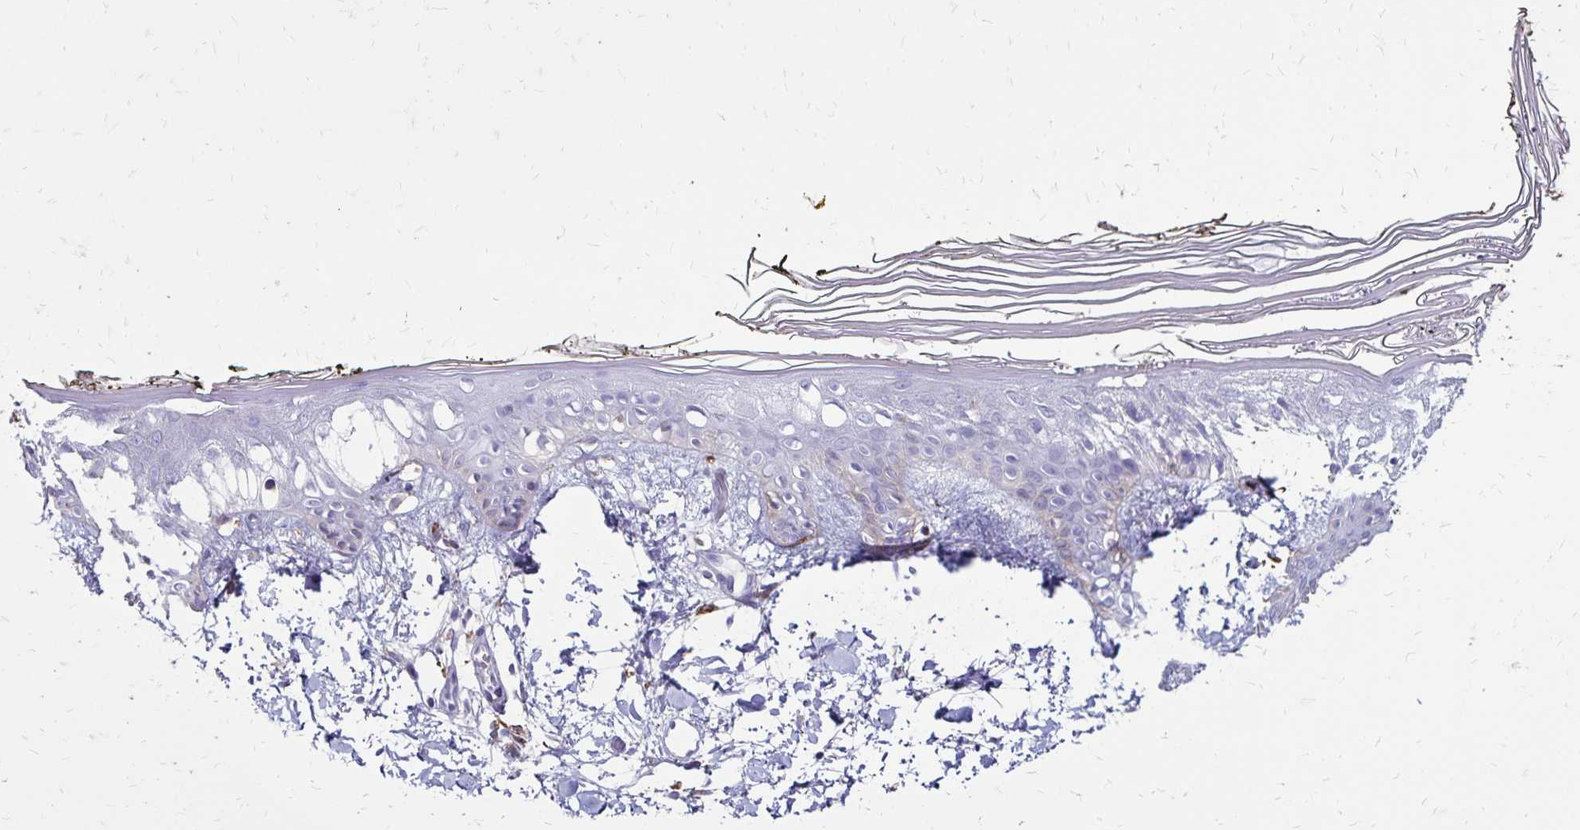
{"staining": {"intensity": "negative", "quantity": "none", "location": "none"}, "tissue": "skin", "cell_type": "Fibroblasts", "image_type": "normal", "snomed": [{"axis": "morphology", "description": "Normal tissue, NOS"}, {"axis": "topography", "description": "Skin"}], "caption": "This image is of benign skin stained with immunohistochemistry (IHC) to label a protein in brown with the nuclei are counter-stained blue. There is no staining in fibroblasts. The staining is performed using DAB (3,3'-diaminobenzidine) brown chromogen with nuclei counter-stained in using hematoxylin.", "gene": "TNS3", "patient": {"sex": "female", "age": 34}}